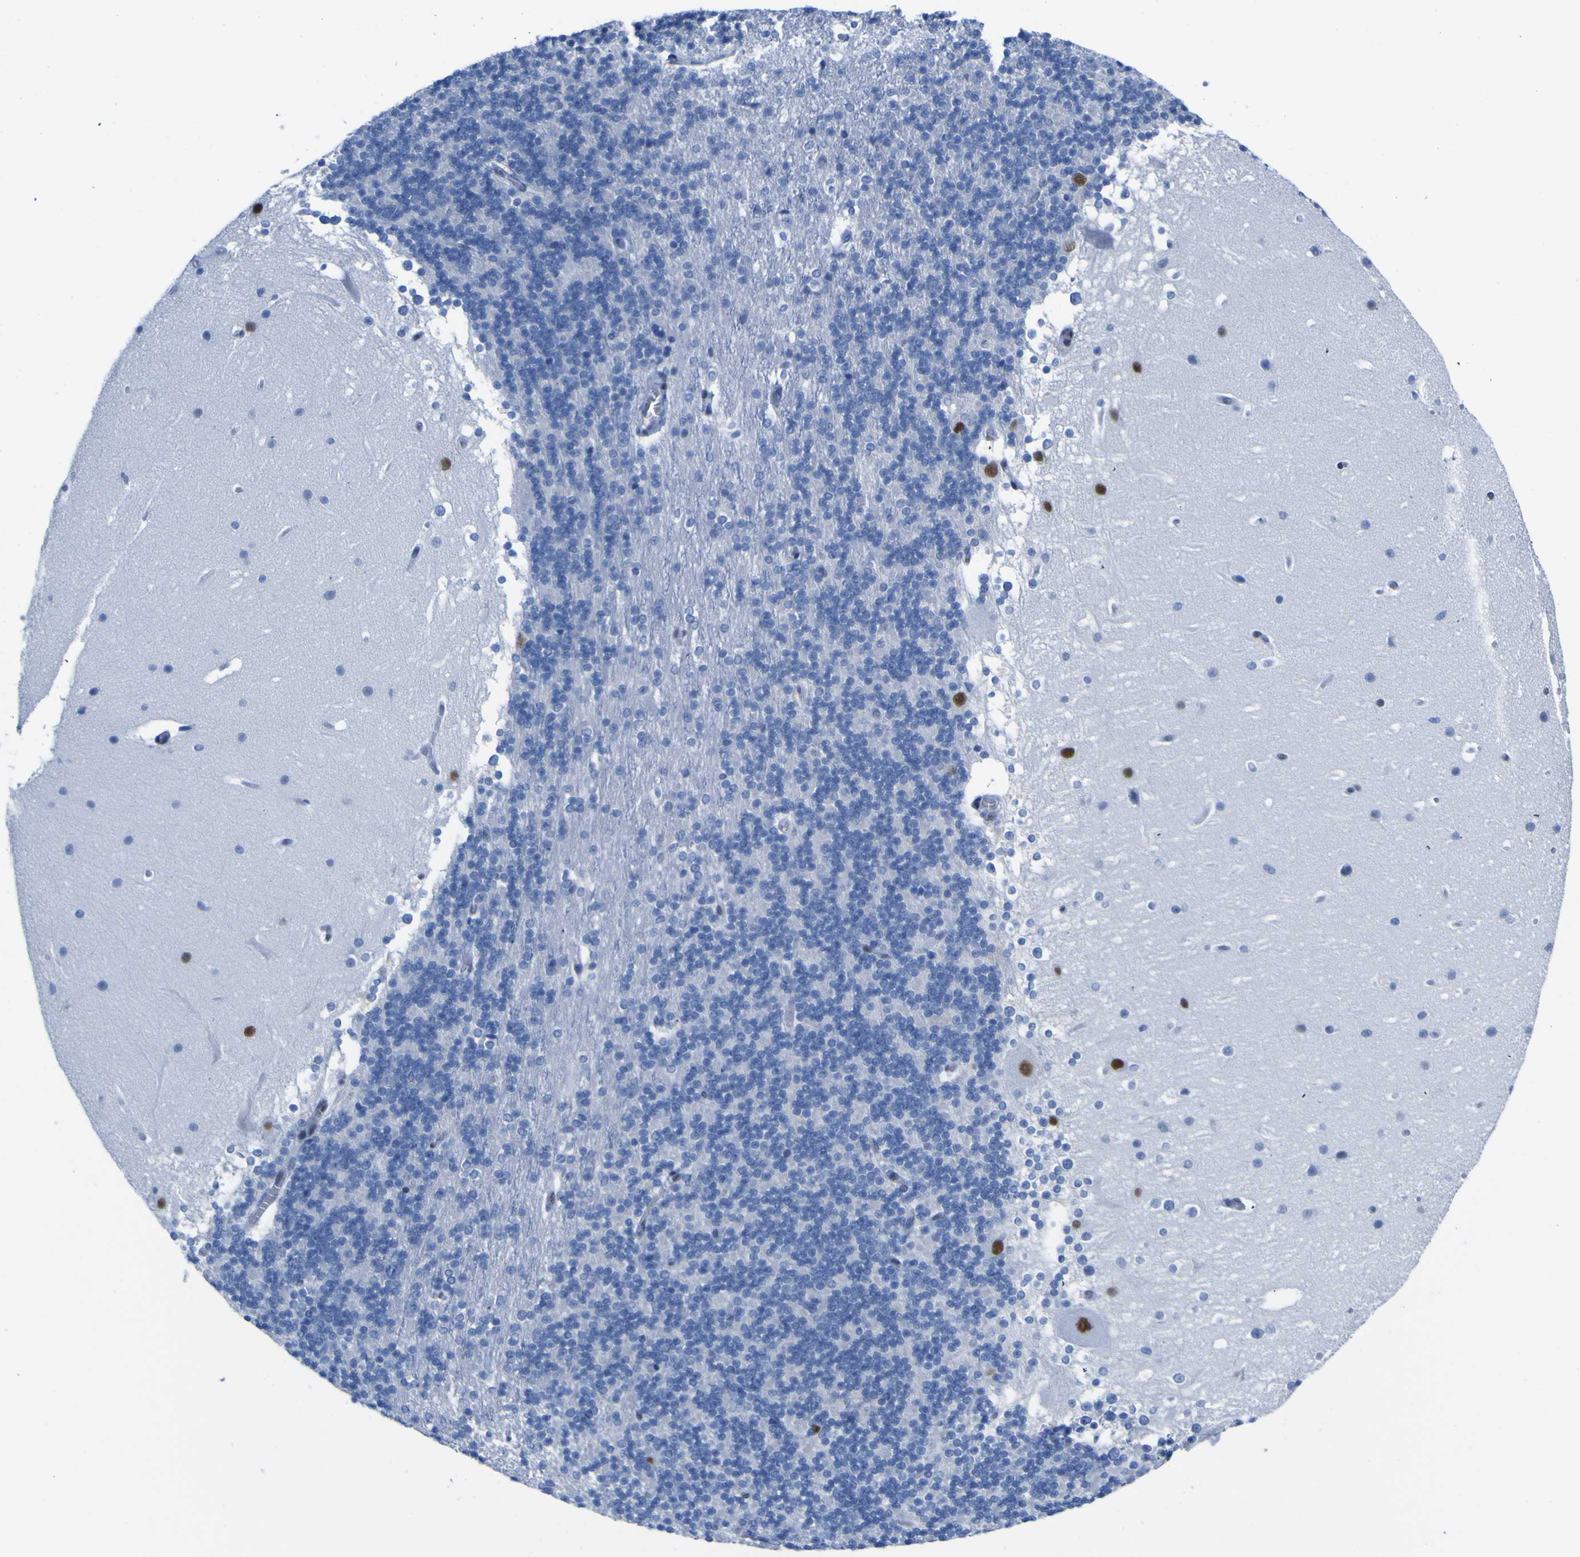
{"staining": {"intensity": "negative", "quantity": "none", "location": "none"}, "tissue": "cerebellum", "cell_type": "Cells in granular layer", "image_type": "normal", "snomed": [{"axis": "morphology", "description": "Normal tissue, NOS"}, {"axis": "topography", "description": "Cerebellum"}], "caption": "This is a histopathology image of immunohistochemistry (IHC) staining of benign cerebellum, which shows no staining in cells in granular layer.", "gene": "DACH1", "patient": {"sex": "female", "age": 19}}